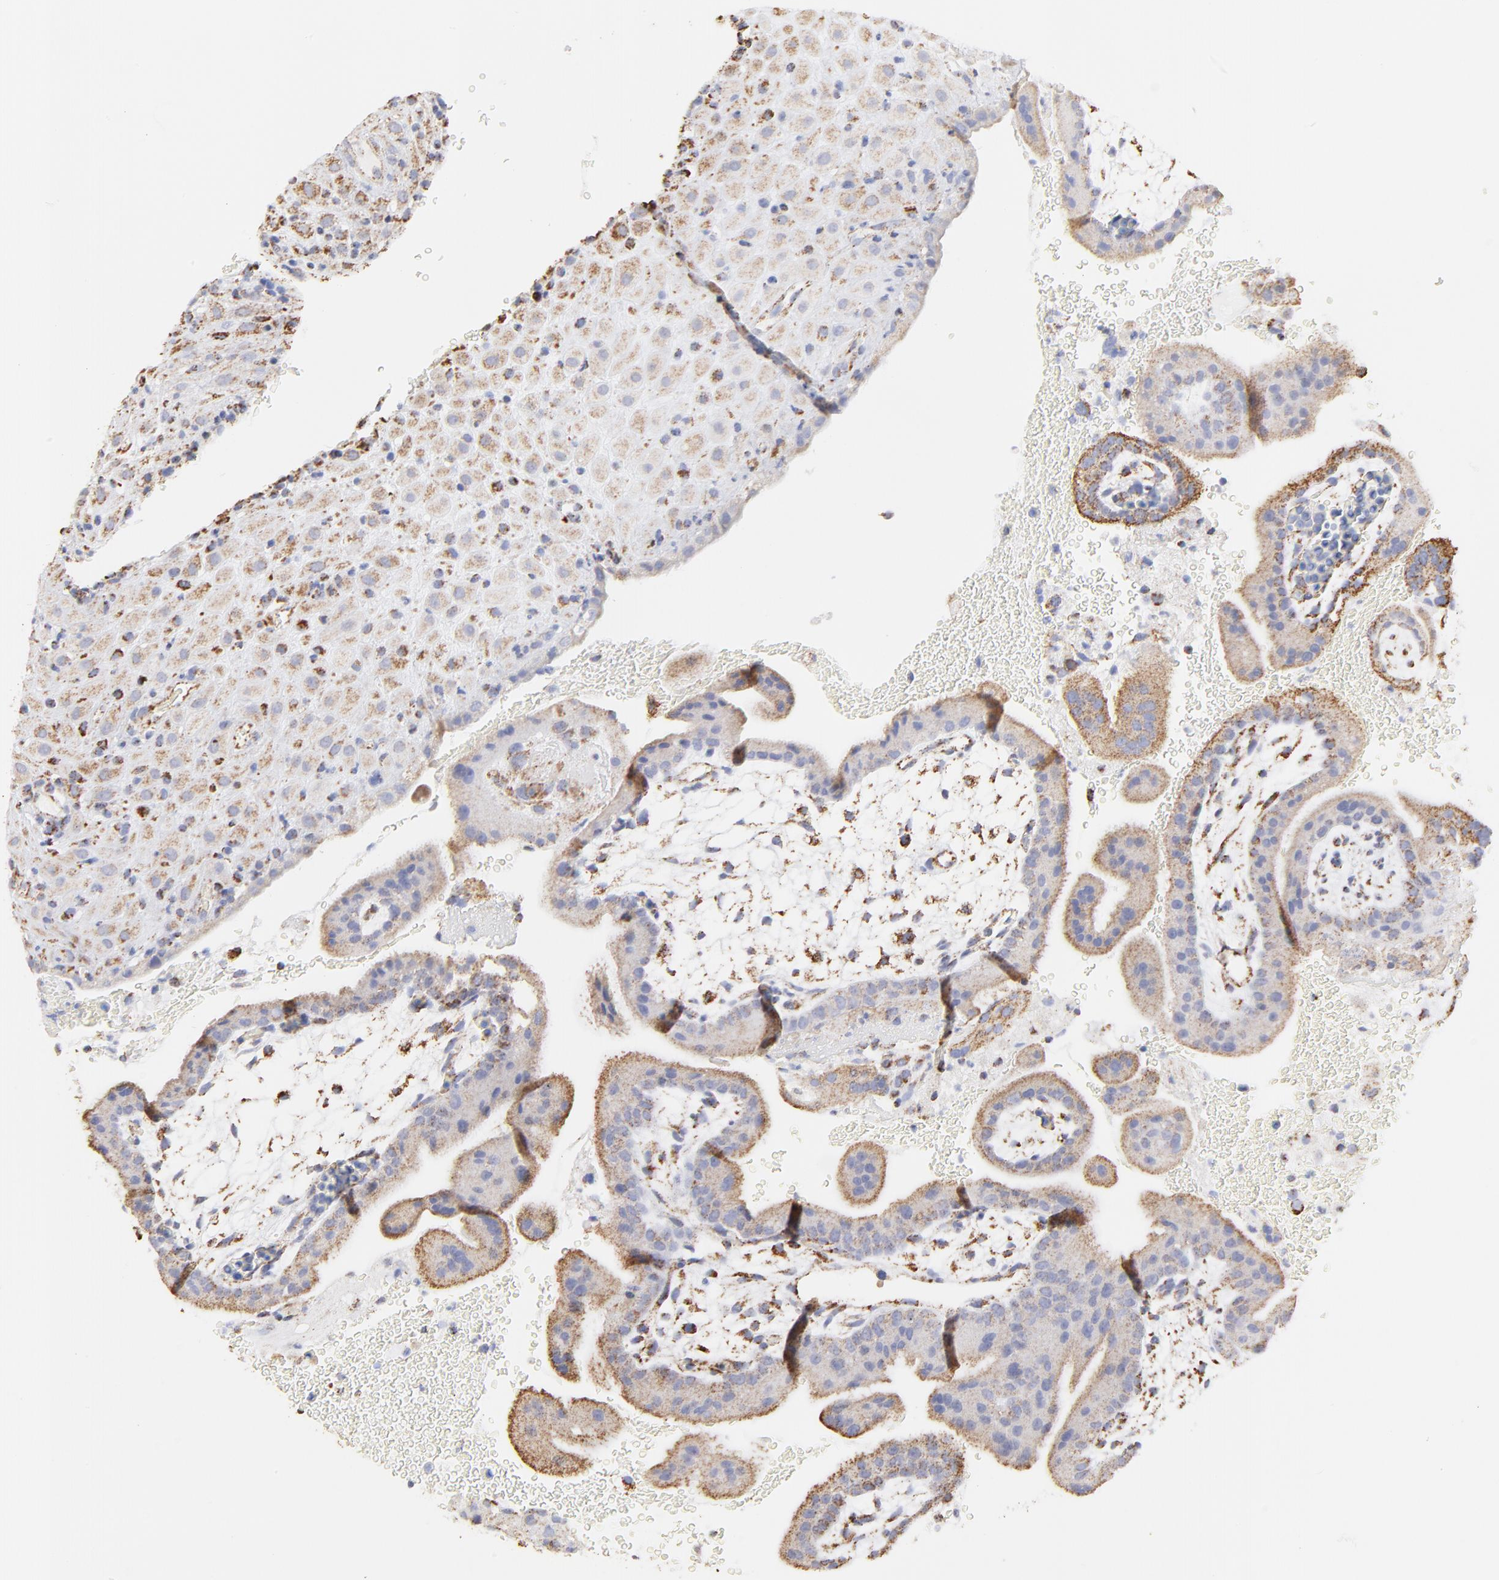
{"staining": {"intensity": "moderate", "quantity": ">75%", "location": "cytoplasmic/membranous"}, "tissue": "placenta", "cell_type": "Decidual cells", "image_type": "normal", "snomed": [{"axis": "morphology", "description": "Normal tissue, NOS"}, {"axis": "topography", "description": "Placenta"}], "caption": "IHC of benign placenta shows medium levels of moderate cytoplasmic/membranous expression in about >75% of decidual cells. (DAB IHC, brown staining for protein, blue staining for nuclei).", "gene": "COX4I1", "patient": {"sex": "female", "age": 19}}